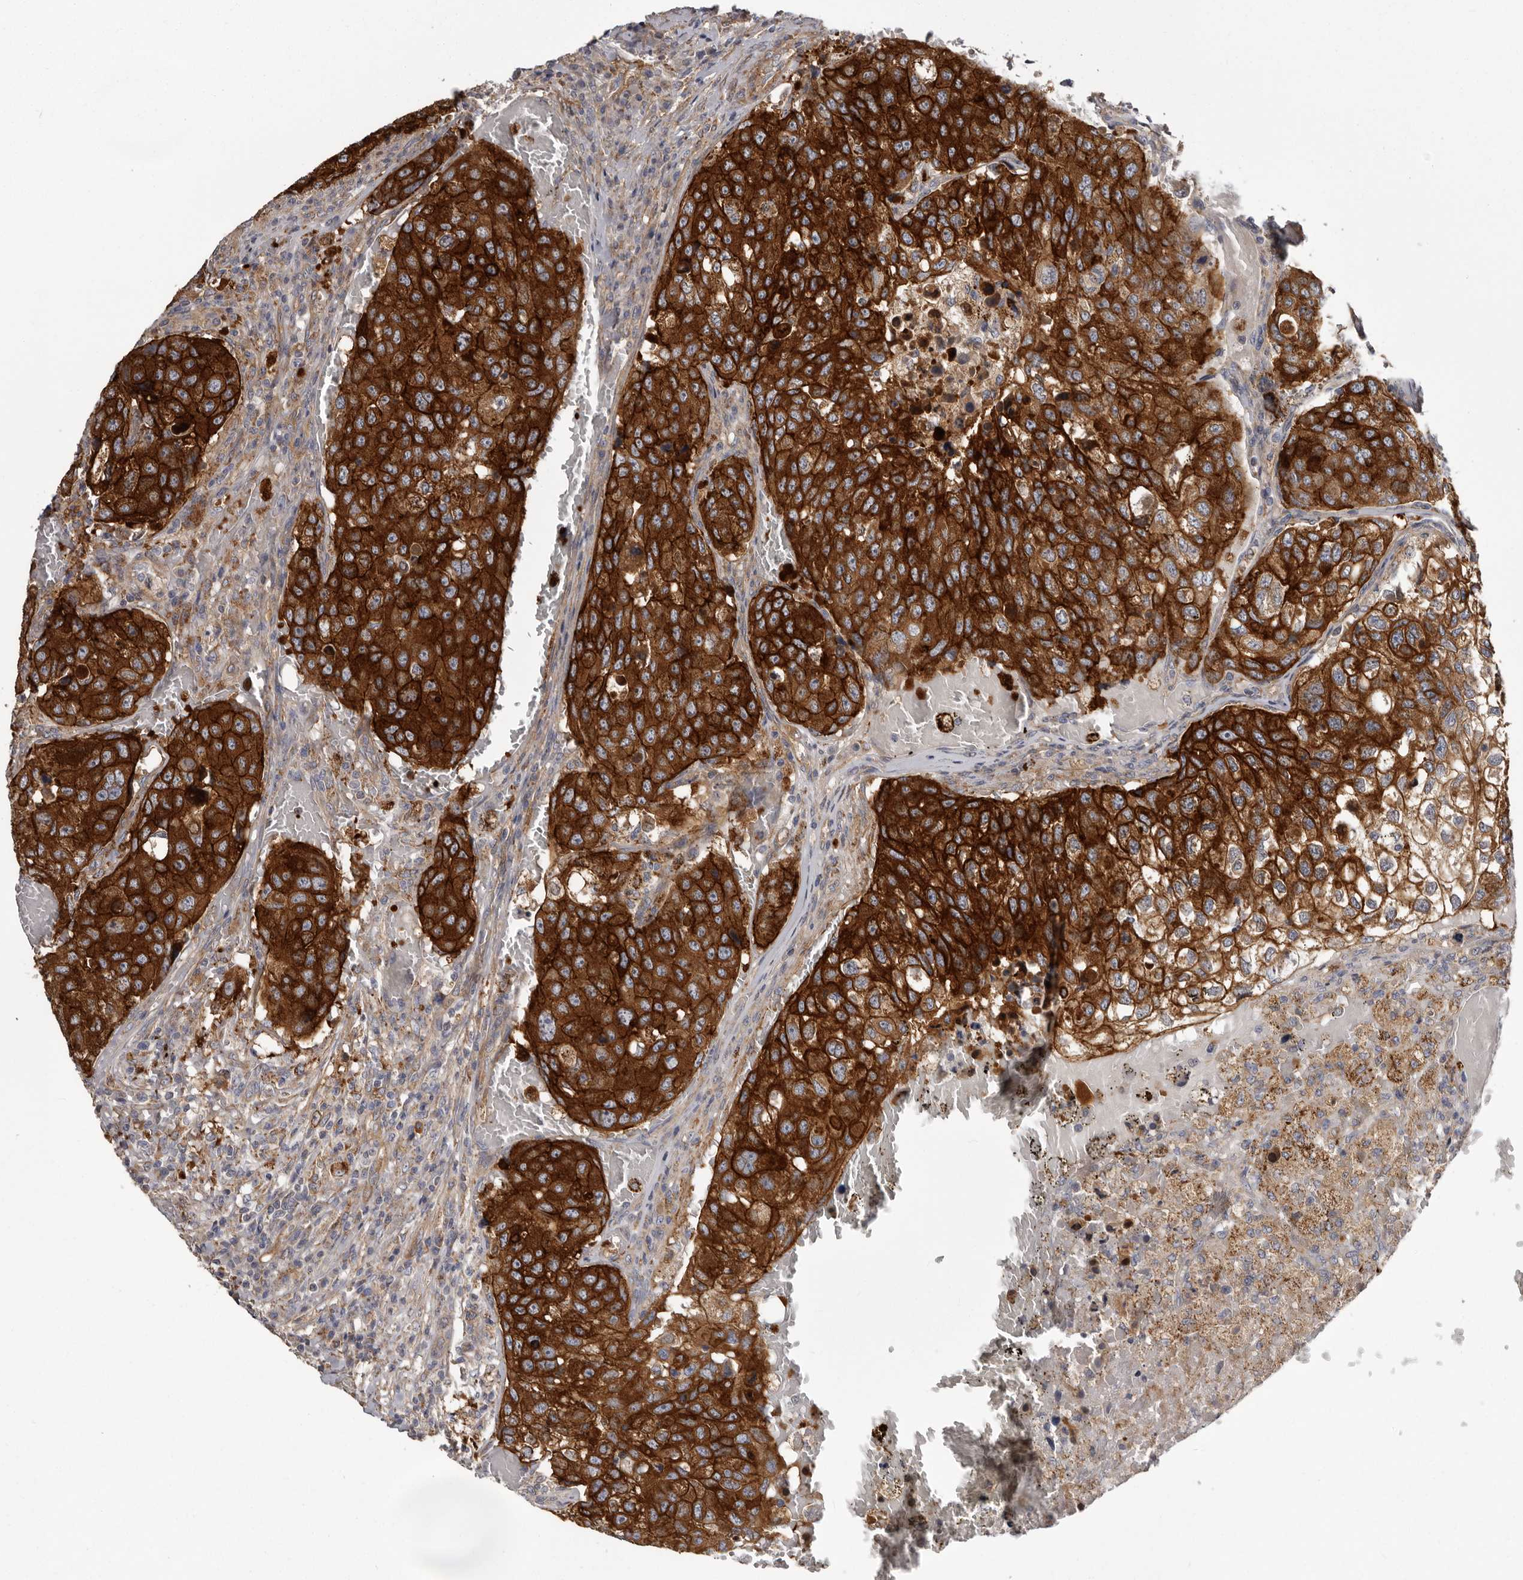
{"staining": {"intensity": "strong", "quantity": ">75%", "location": "cytoplasmic/membranous"}, "tissue": "urothelial cancer", "cell_type": "Tumor cells", "image_type": "cancer", "snomed": [{"axis": "morphology", "description": "Urothelial carcinoma, High grade"}, {"axis": "topography", "description": "Lymph node"}, {"axis": "topography", "description": "Urinary bladder"}], "caption": "Urothelial carcinoma (high-grade) tissue reveals strong cytoplasmic/membranous positivity in approximately >75% of tumor cells, visualized by immunohistochemistry.", "gene": "ENAH", "patient": {"sex": "male", "age": 51}}